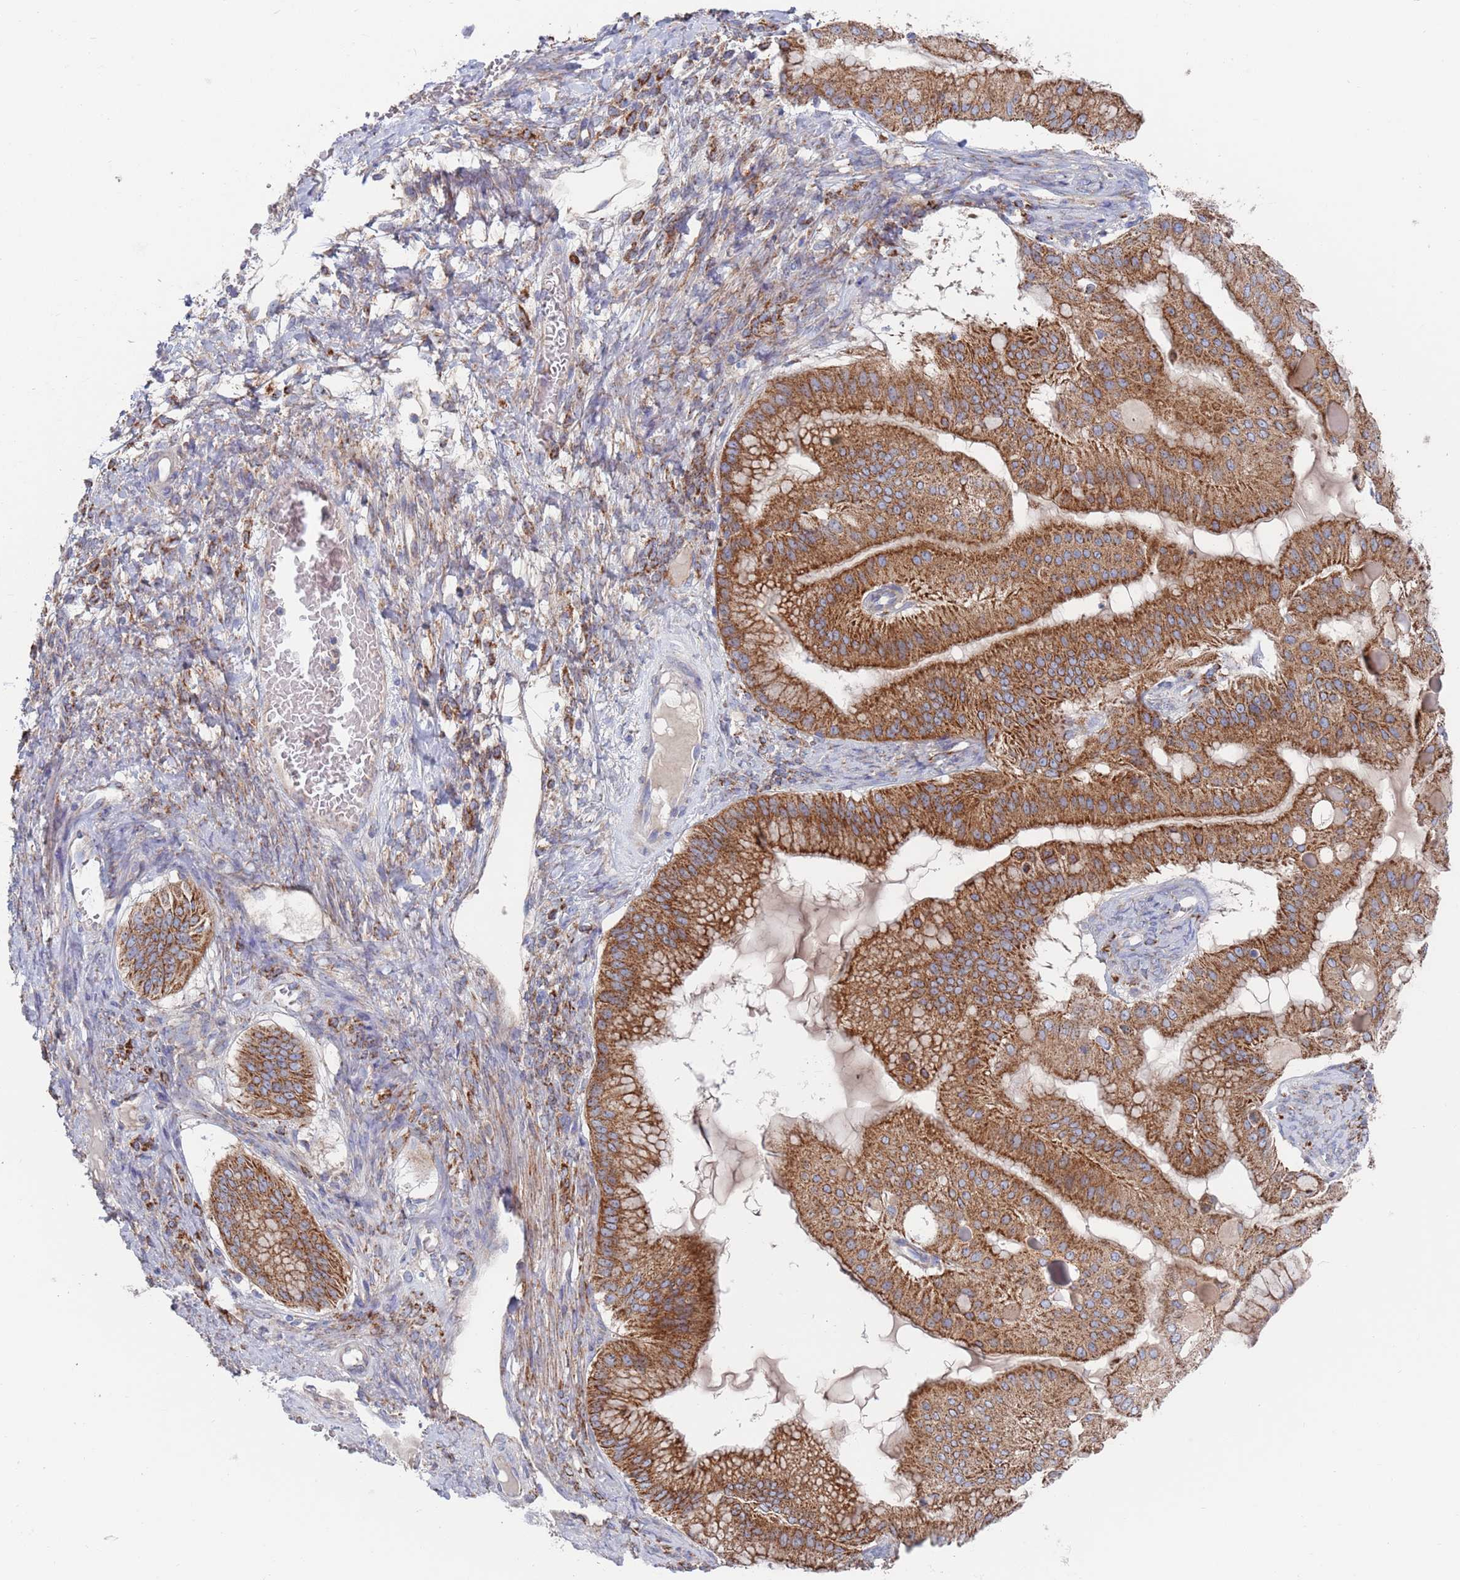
{"staining": {"intensity": "strong", "quantity": ">75%", "location": "cytoplasmic/membranous"}, "tissue": "ovarian cancer", "cell_type": "Tumor cells", "image_type": "cancer", "snomed": [{"axis": "morphology", "description": "Cystadenocarcinoma, mucinous, NOS"}, {"axis": "topography", "description": "Ovary"}], "caption": "Strong cytoplasmic/membranous positivity is seen in approximately >75% of tumor cells in ovarian cancer. (DAB (3,3'-diaminobenzidine) IHC, brown staining for protein, blue staining for nuclei).", "gene": "CHCHD6", "patient": {"sex": "female", "age": 61}}